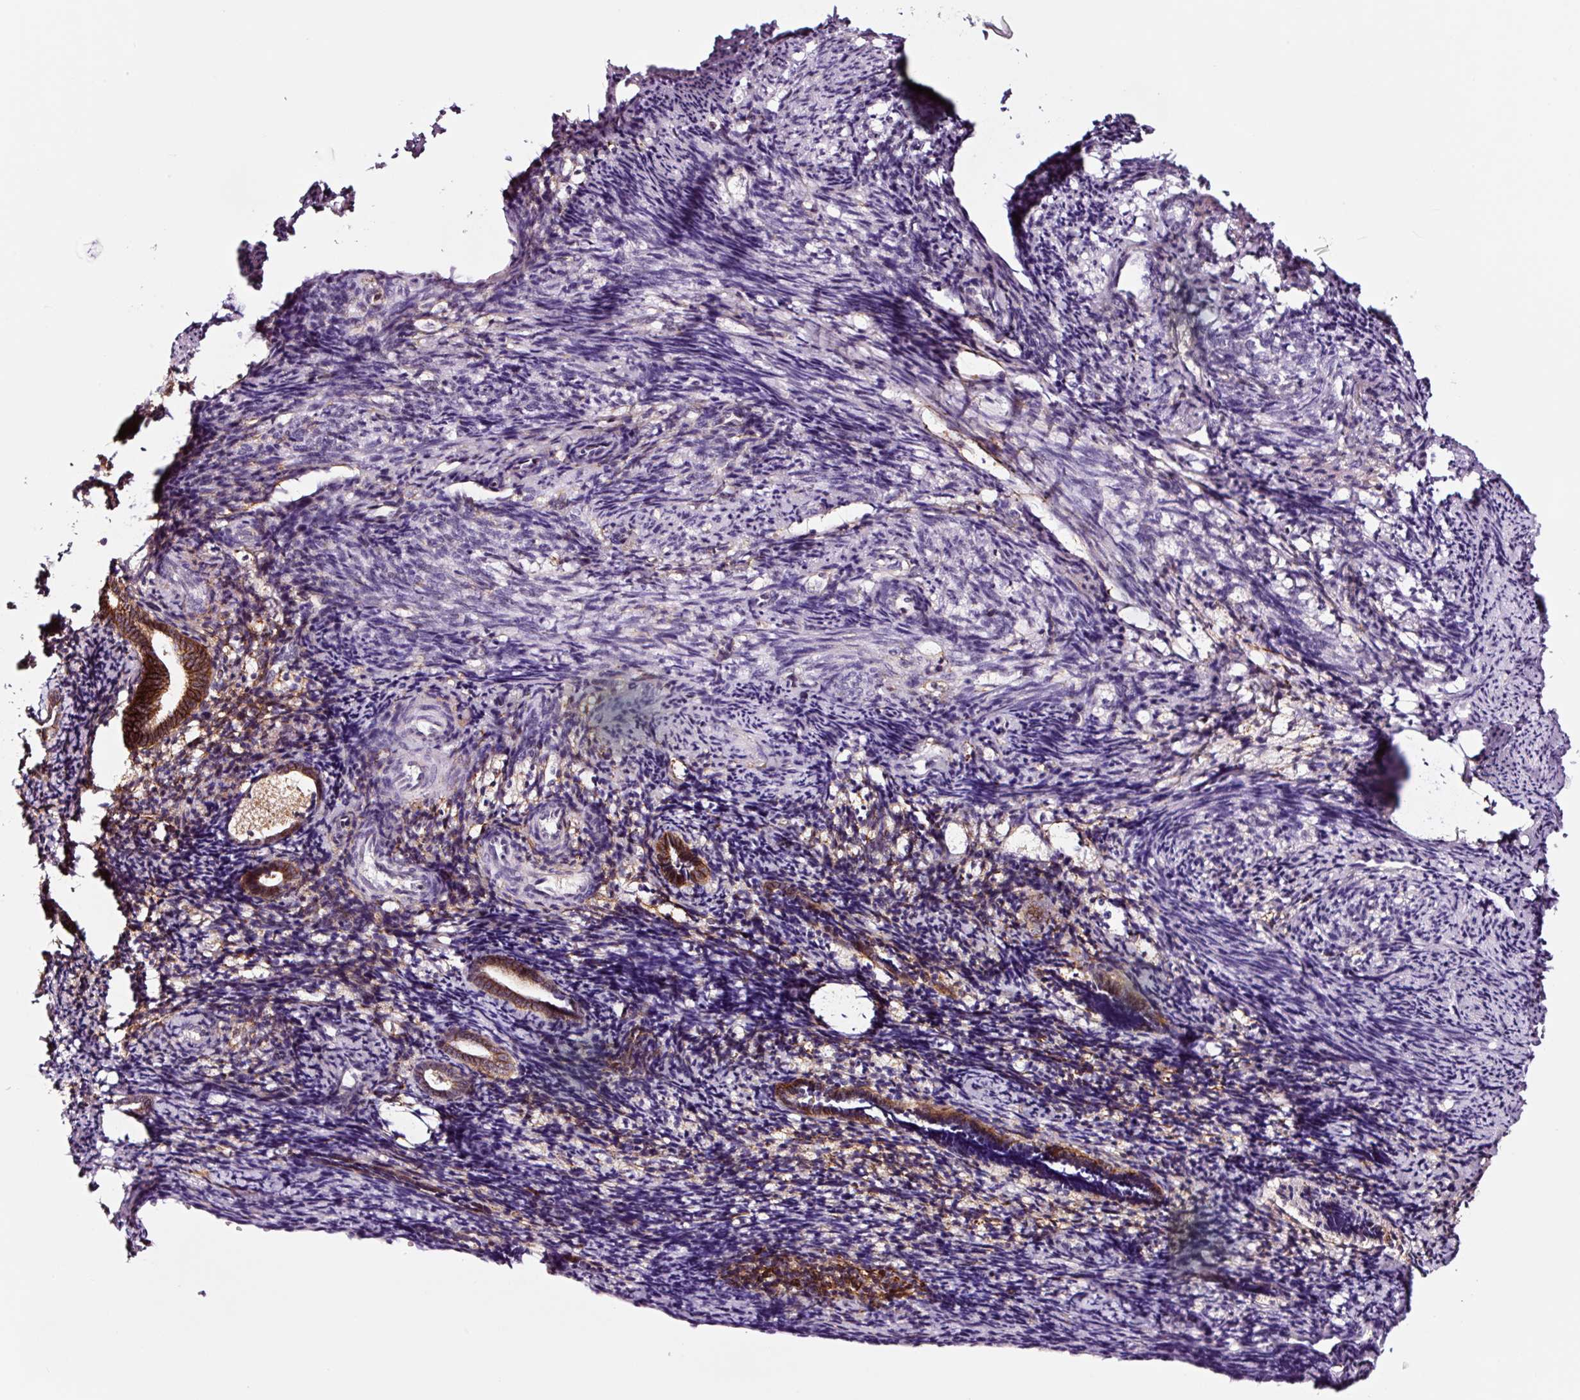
{"staining": {"intensity": "moderate", "quantity": "25%-75%", "location": "cytoplasmic/membranous"}, "tissue": "endometrium", "cell_type": "Cells in endometrial stroma", "image_type": "normal", "snomed": [{"axis": "morphology", "description": "Normal tissue, NOS"}, {"axis": "topography", "description": "Endometrium"}], "caption": "Immunohistochemistry (IHC) (DAB) staining of unremarkable human endometrium reveals moderate cytoplasmic/membranous protein staining in approximately 25%-75% of cells in endometrial stroma.", "gene": "ADD3", "patient": {"sex": "female", "age": 54}}